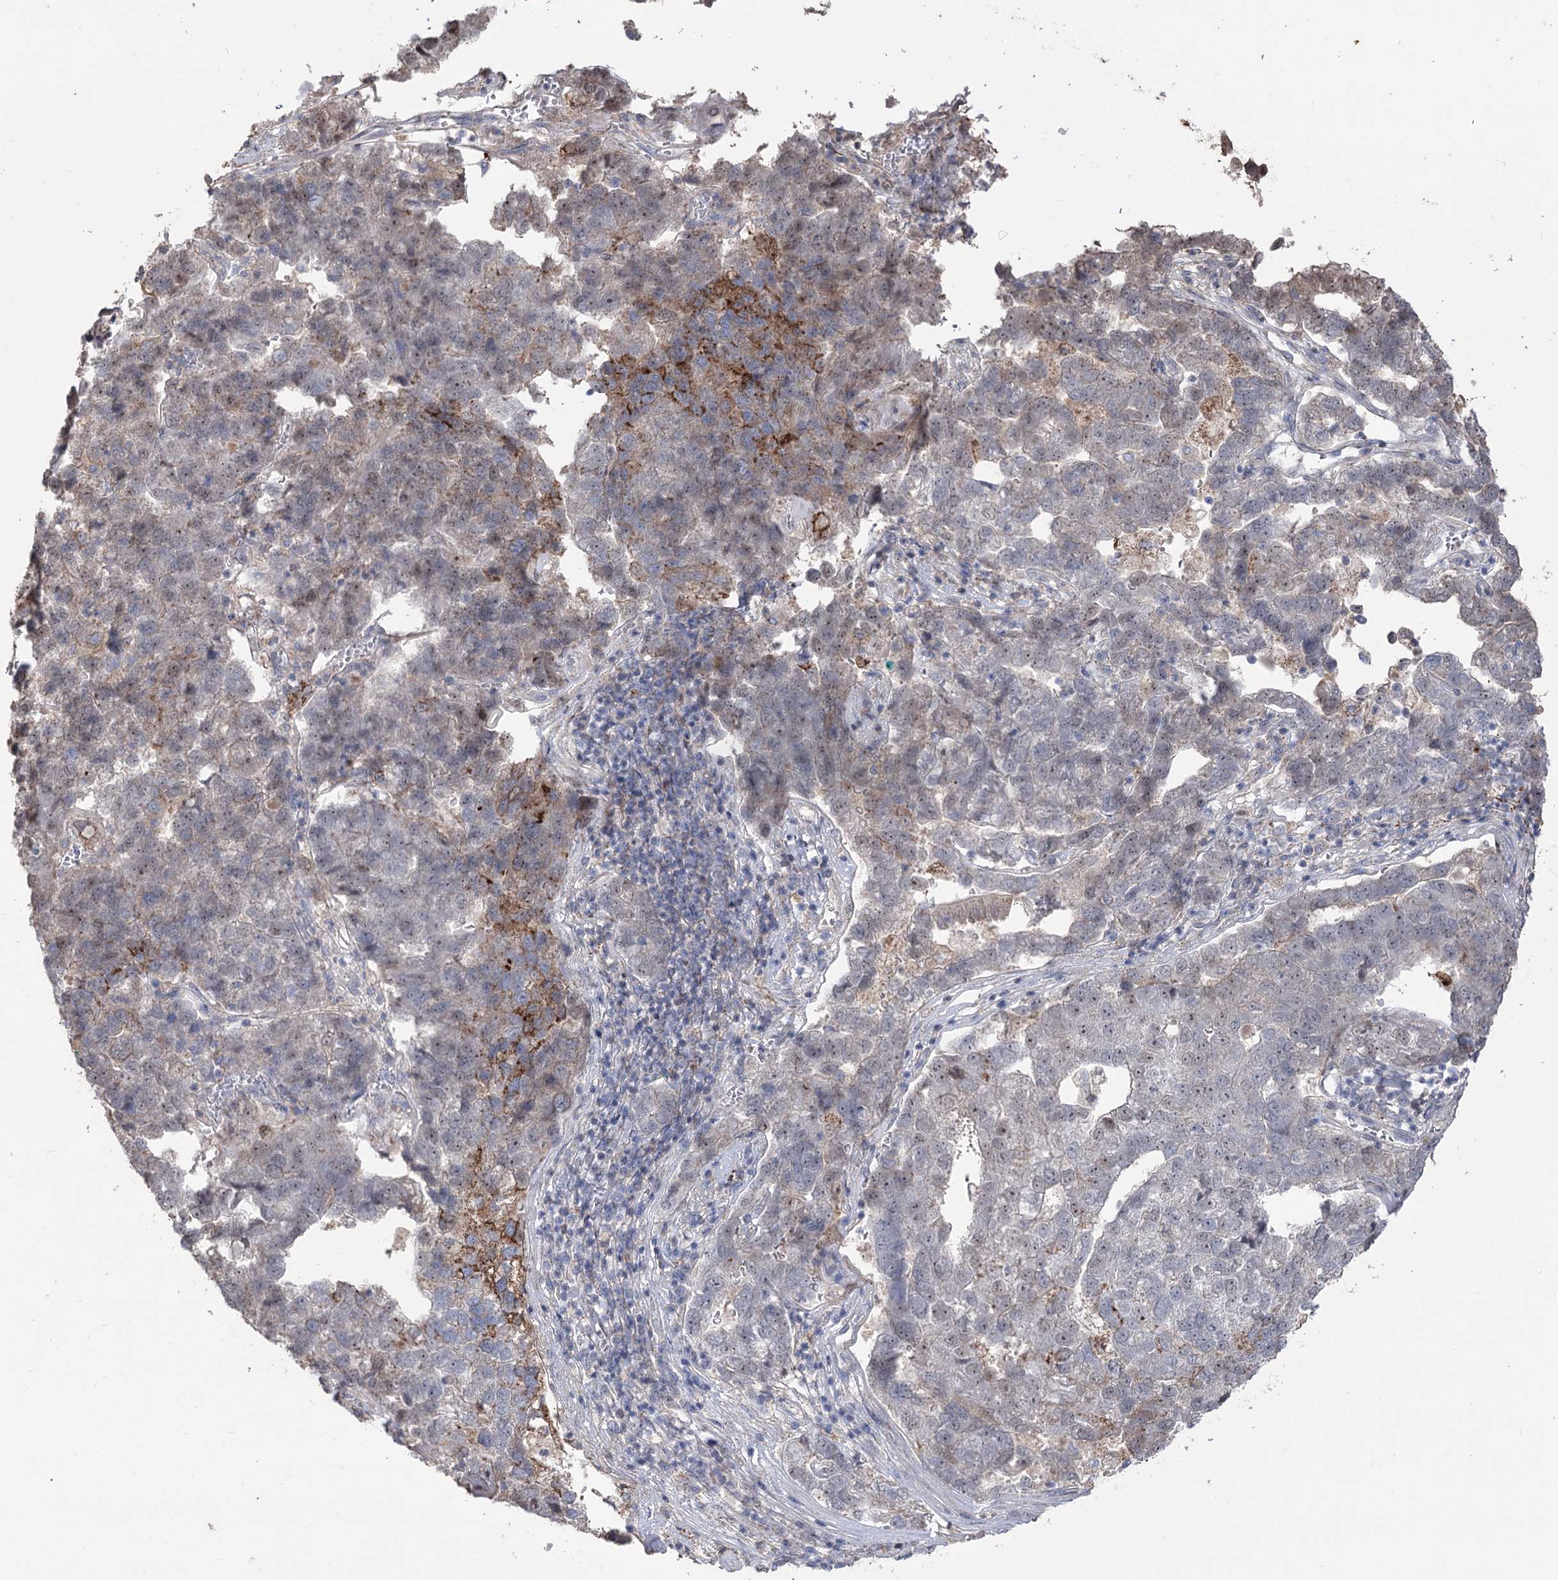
{"staining": {"intensity": "weak", "quantity": "<25%", "location": "nuclear"}, "tissue": "pancreatic cancer", "cell_type": "Tumor cells", "image_type": "cancer", "snomed": [{"axis": "morphology", "description": "Adenocarcinoma, NOS"}, {"axis": "topography", "description": "Pancreas"}], "caption": "Protein analysis of pancreatic cancer (adenocarcinoma) reveals no significant expression in tumor cells.", "gene": "ZSCAN23", "patient": {"sex": "female", "age": 61}}